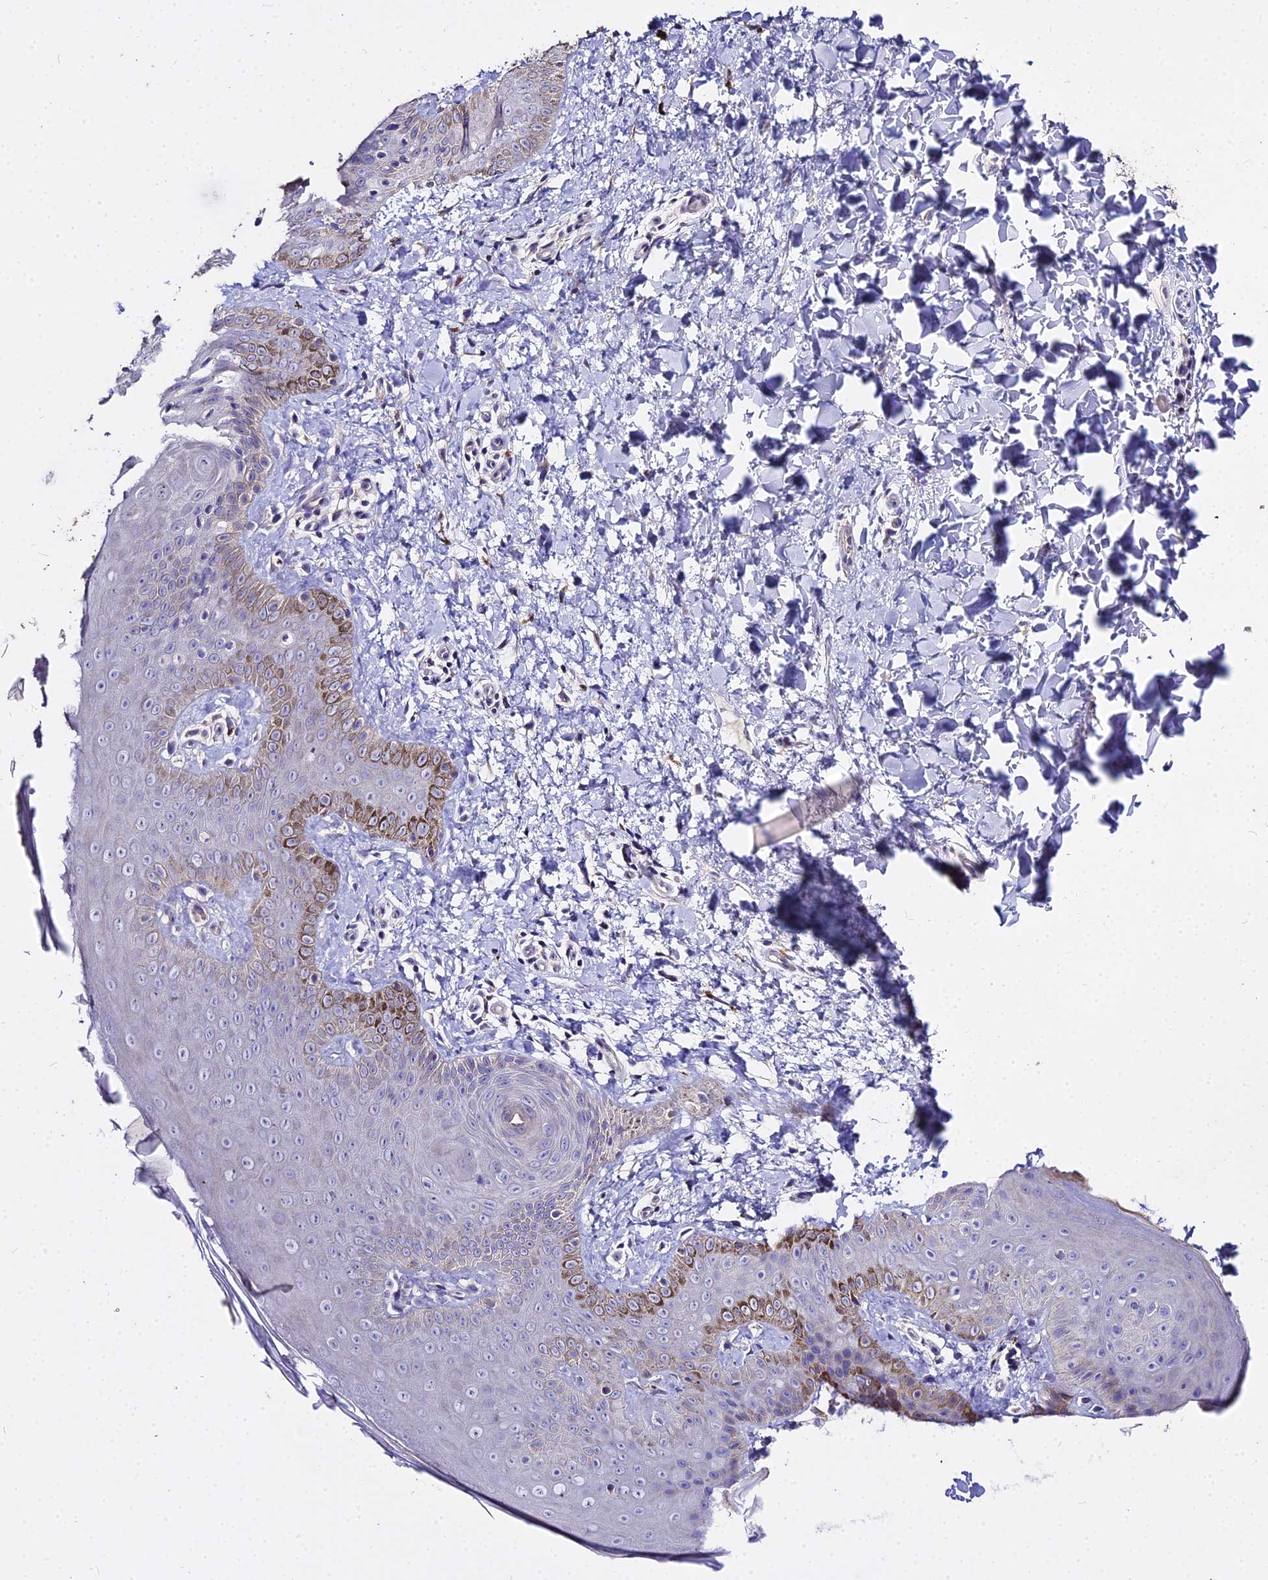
{"staining": {"intensity": "moderate", "quantity": "<25%", "location": "cytoplasmic/membranous"}, "tissue": "skin", "cell_type": "Epidermal cells", "image_type": "normal", "snomed": [{"axis": "morphology", "description": "Normal tissue, NOS"}, {"axis": "morphology", "description": "Neoplasm, malignant, NOS"}, {"axis": "topography", "description": "Anal"}], "caption": "Protein expression analysis of unremarkable skin shows moderate cytoplasmic/membranous staining in about <25% of epidermal cells. (Stains: DAB in brown, nuclei in blue, Microscopy: brightfield microscopy at high magnification).", "gene": "GLYAT", "patient": {"sex": "male", "age": 47}}